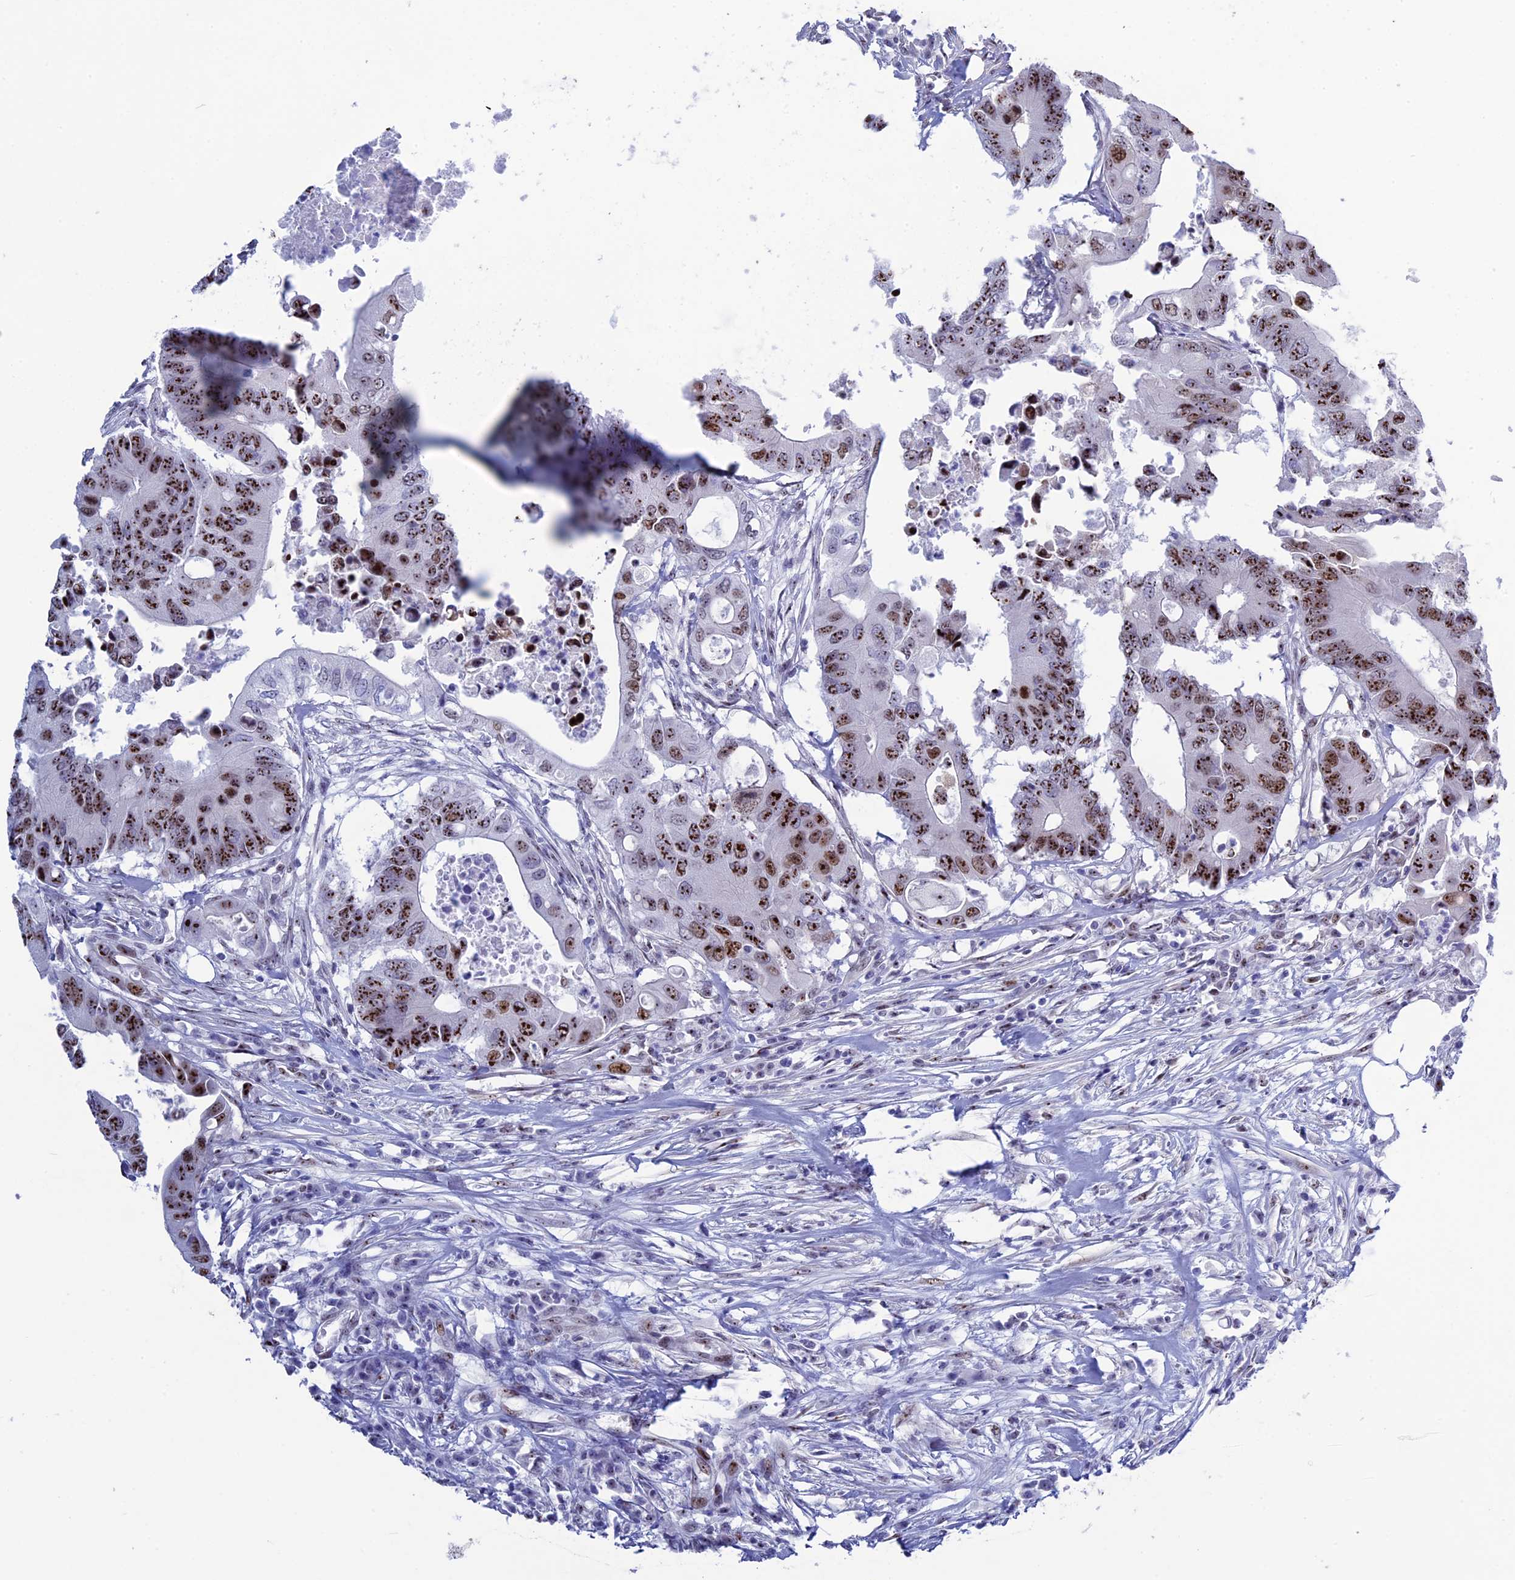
{"staining": {"intensity": "strong", "quantity": ">75%", "location": "nuclear"}, "tissue": "colorectal cancer", "cell_type": "Tumor cells", "image_type": "cancer", "snomed": [{"axis": "morphology", "description": "Adenocarcinoma, NOS"}, {"axis": "topography", "description": "Colon"}], "caption": "A brown stain highlights strong nuclear expression of a protein in colorectal cancer tumor cells.", "gene": "CCDC86", "patient": {"sex": "male", "age": 71}}